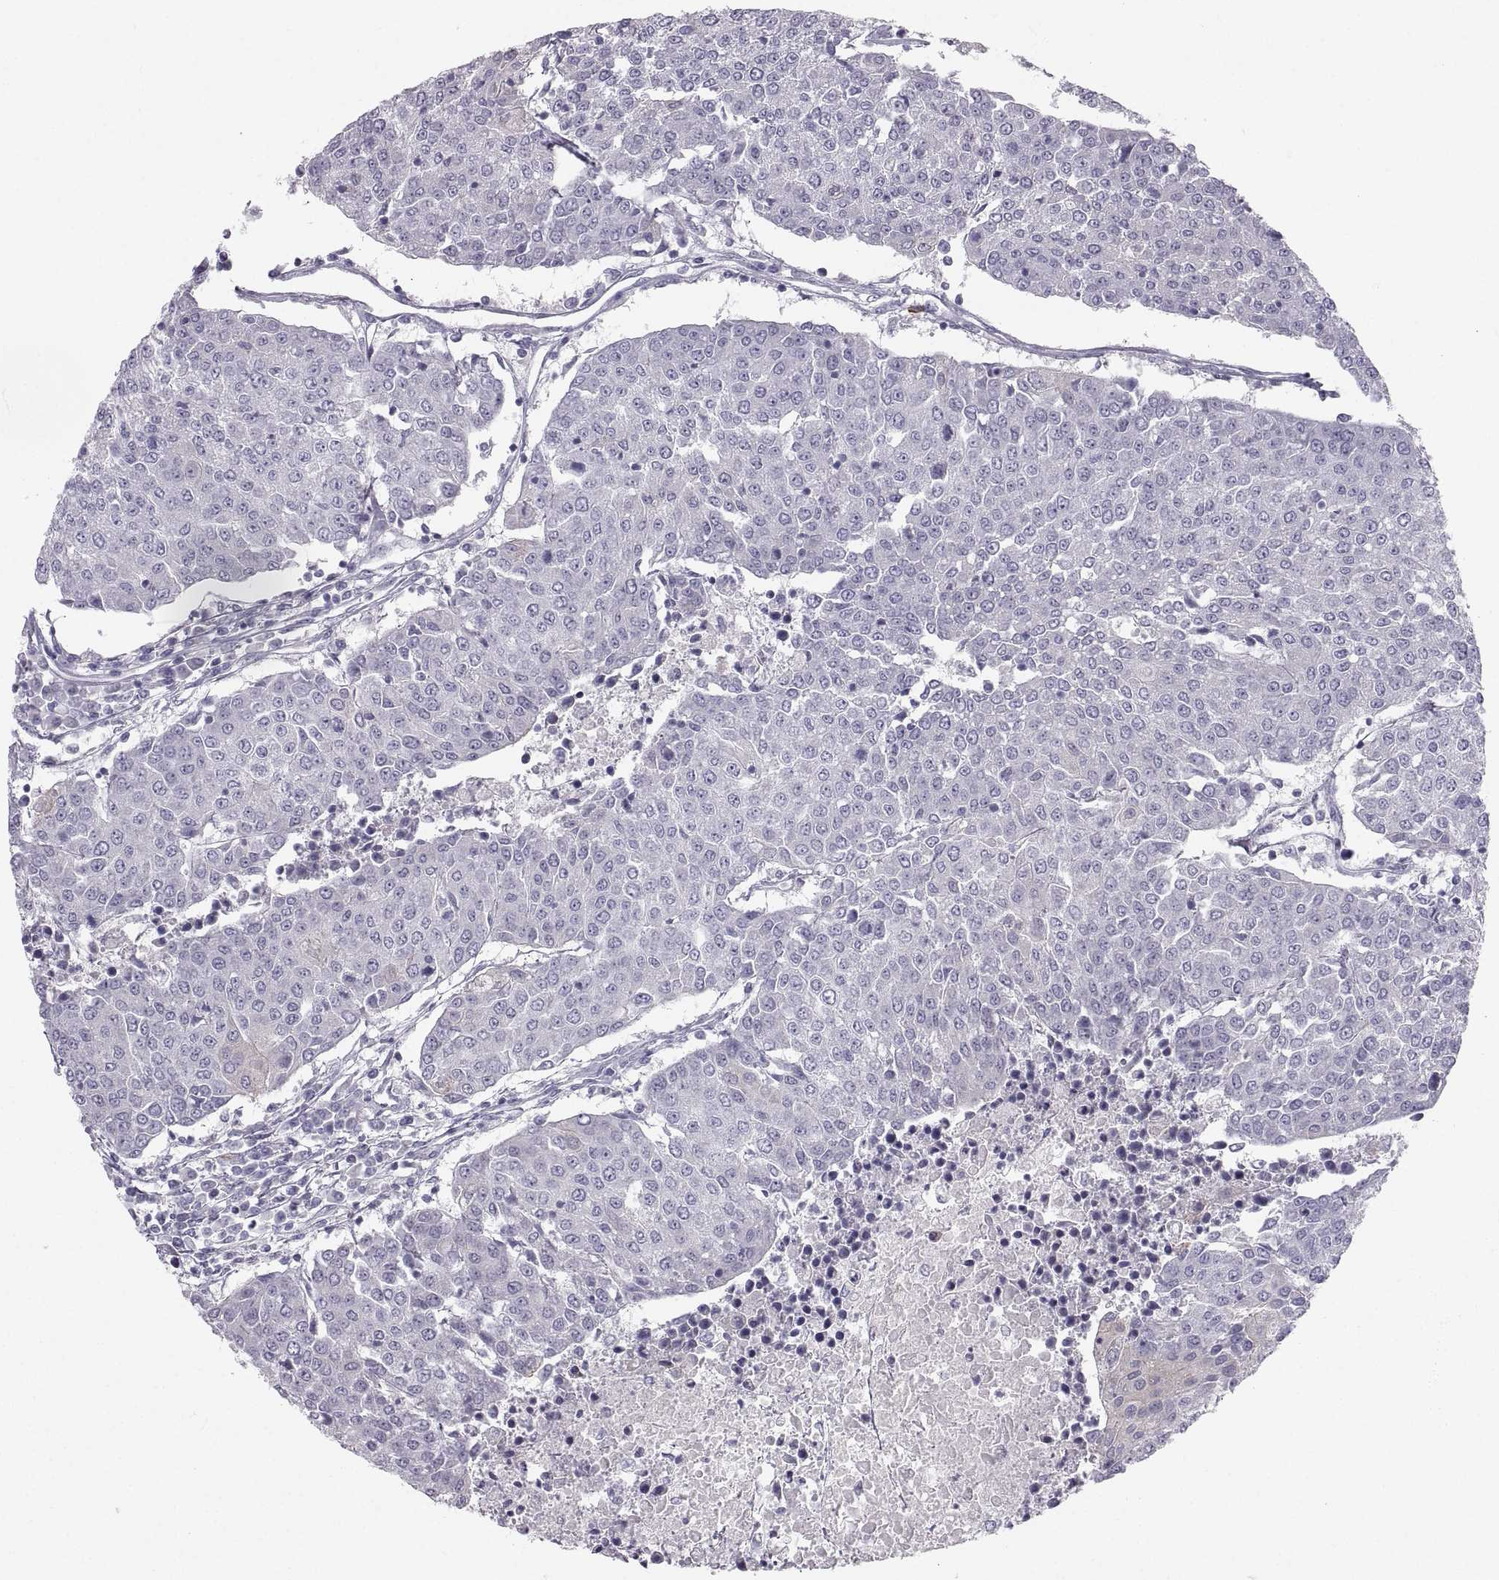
{"staining": {"intensity": "negative", "quantity": "none", "location": "none"}, "tissue": "urothelial cancer", "cell_type": "Tumor cells", "image_type": "cancer", "snomed": [{"axis": "morphology", "description": "Urothelial carcinoma, High grade"}, {"axis": "topography", "description": "Urinary bladder"}], "caption": "This is a histopathology image of immunohistochemistry staining of urothelial carcinoma (high-grade), which shows no staining in tumor cells. The staining is performed using DAB brown chromogen with nuclei counter-stained in using hematoxylin.", "gene": "ZNF185", "patient": {"sex": "female", "age": 85}}